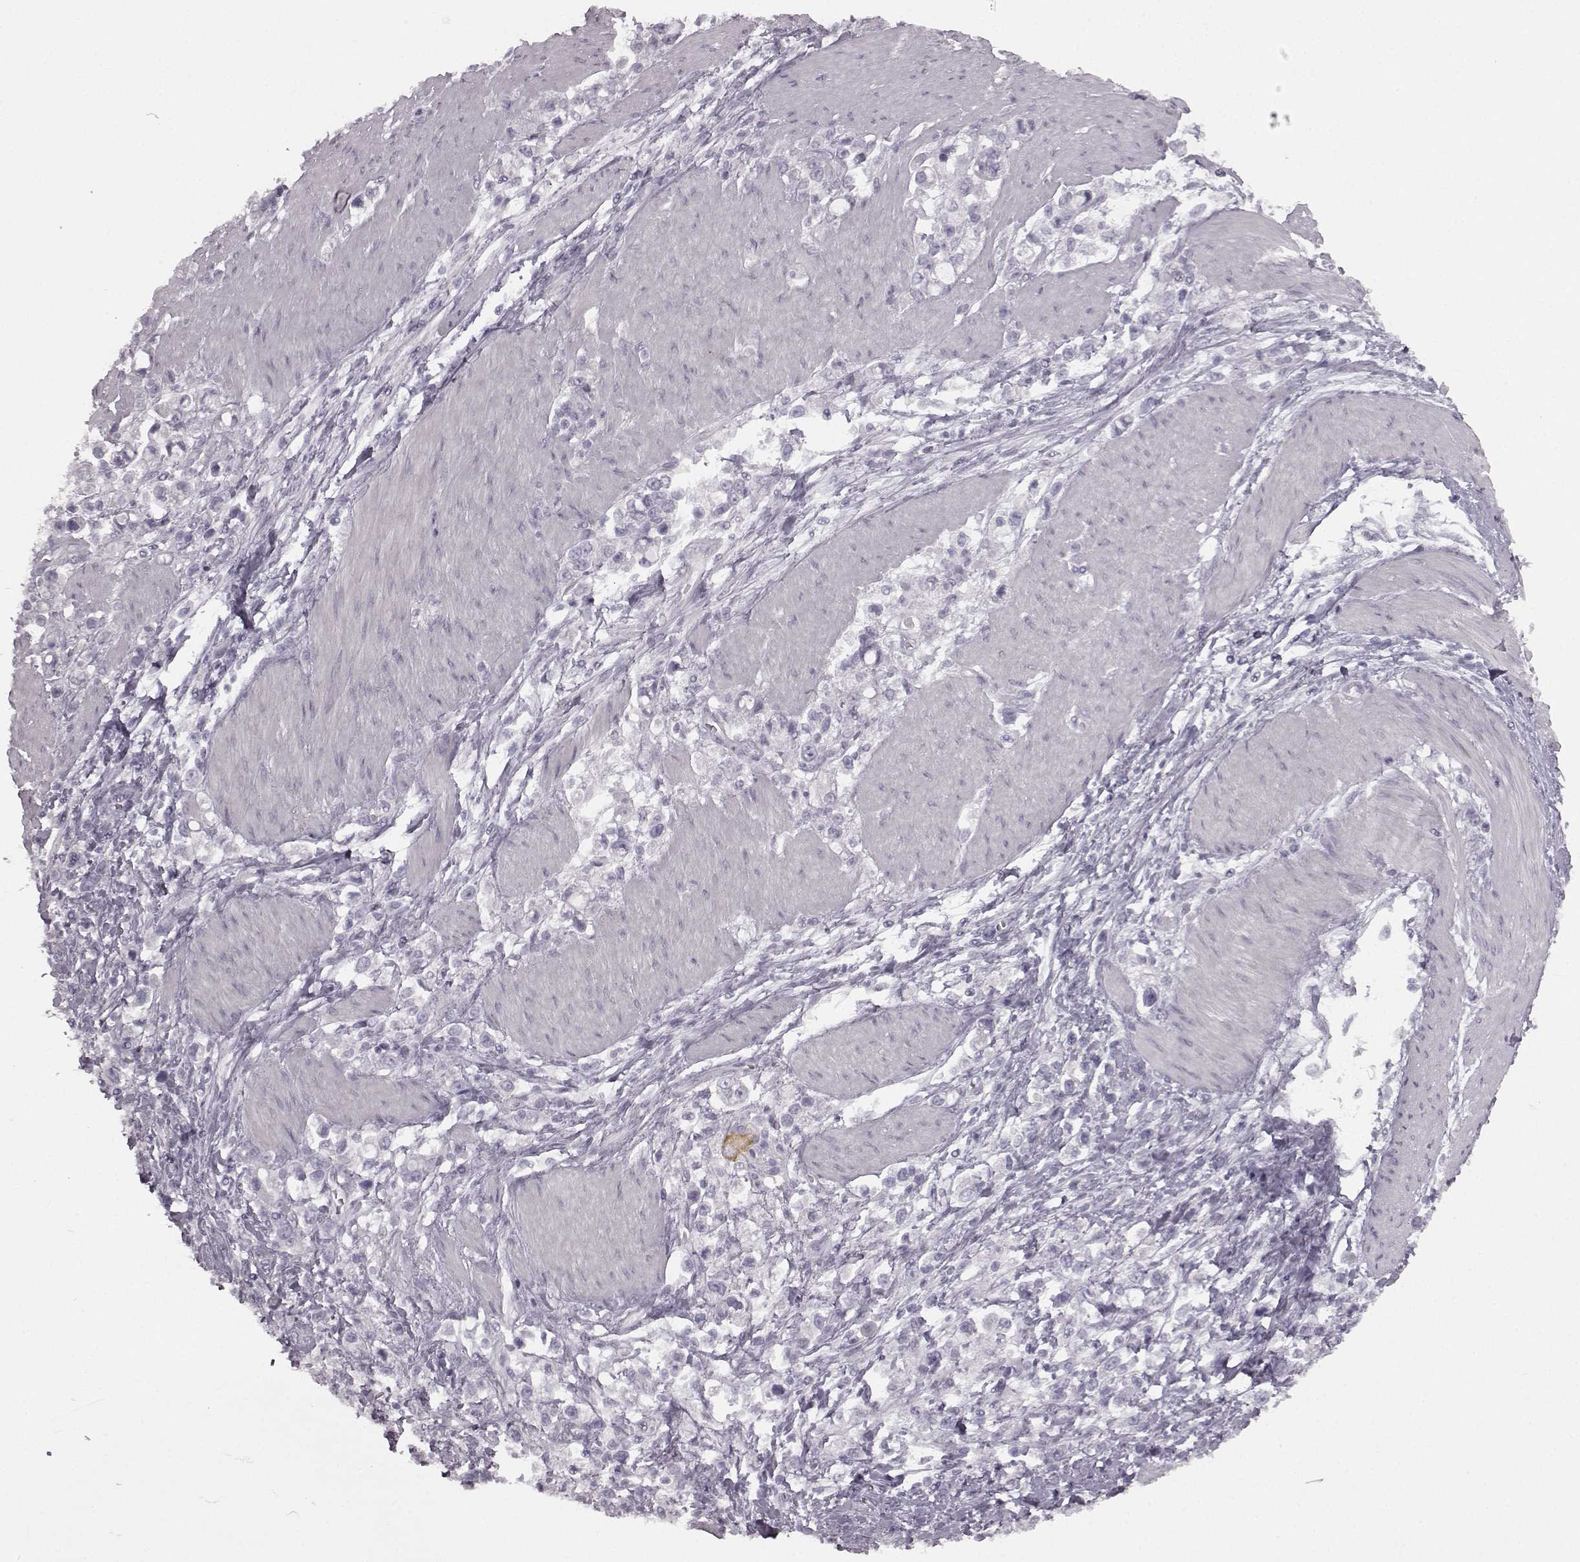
{"staining": {"intensity": "negative", "quantity": "none", "location": "none"}, "tissue": "stomach cancer", "cell_type": "Tumor cells", "image_type": "cancer", "snomed": [{"axis": "morphology", "description": "Adenocarcinoma, NOS"}, {"axis": "topography", "description": "Stomach"}], "caption": "Immunohistochemistry (IHC) micrograph of neoplastic tissue: human adenocarcinoma (stomach) stained with DAB shows no significant protein expression in tumor cells.", "gene": "SEMG2", "patient": {"sex": "male", "age": 63}}